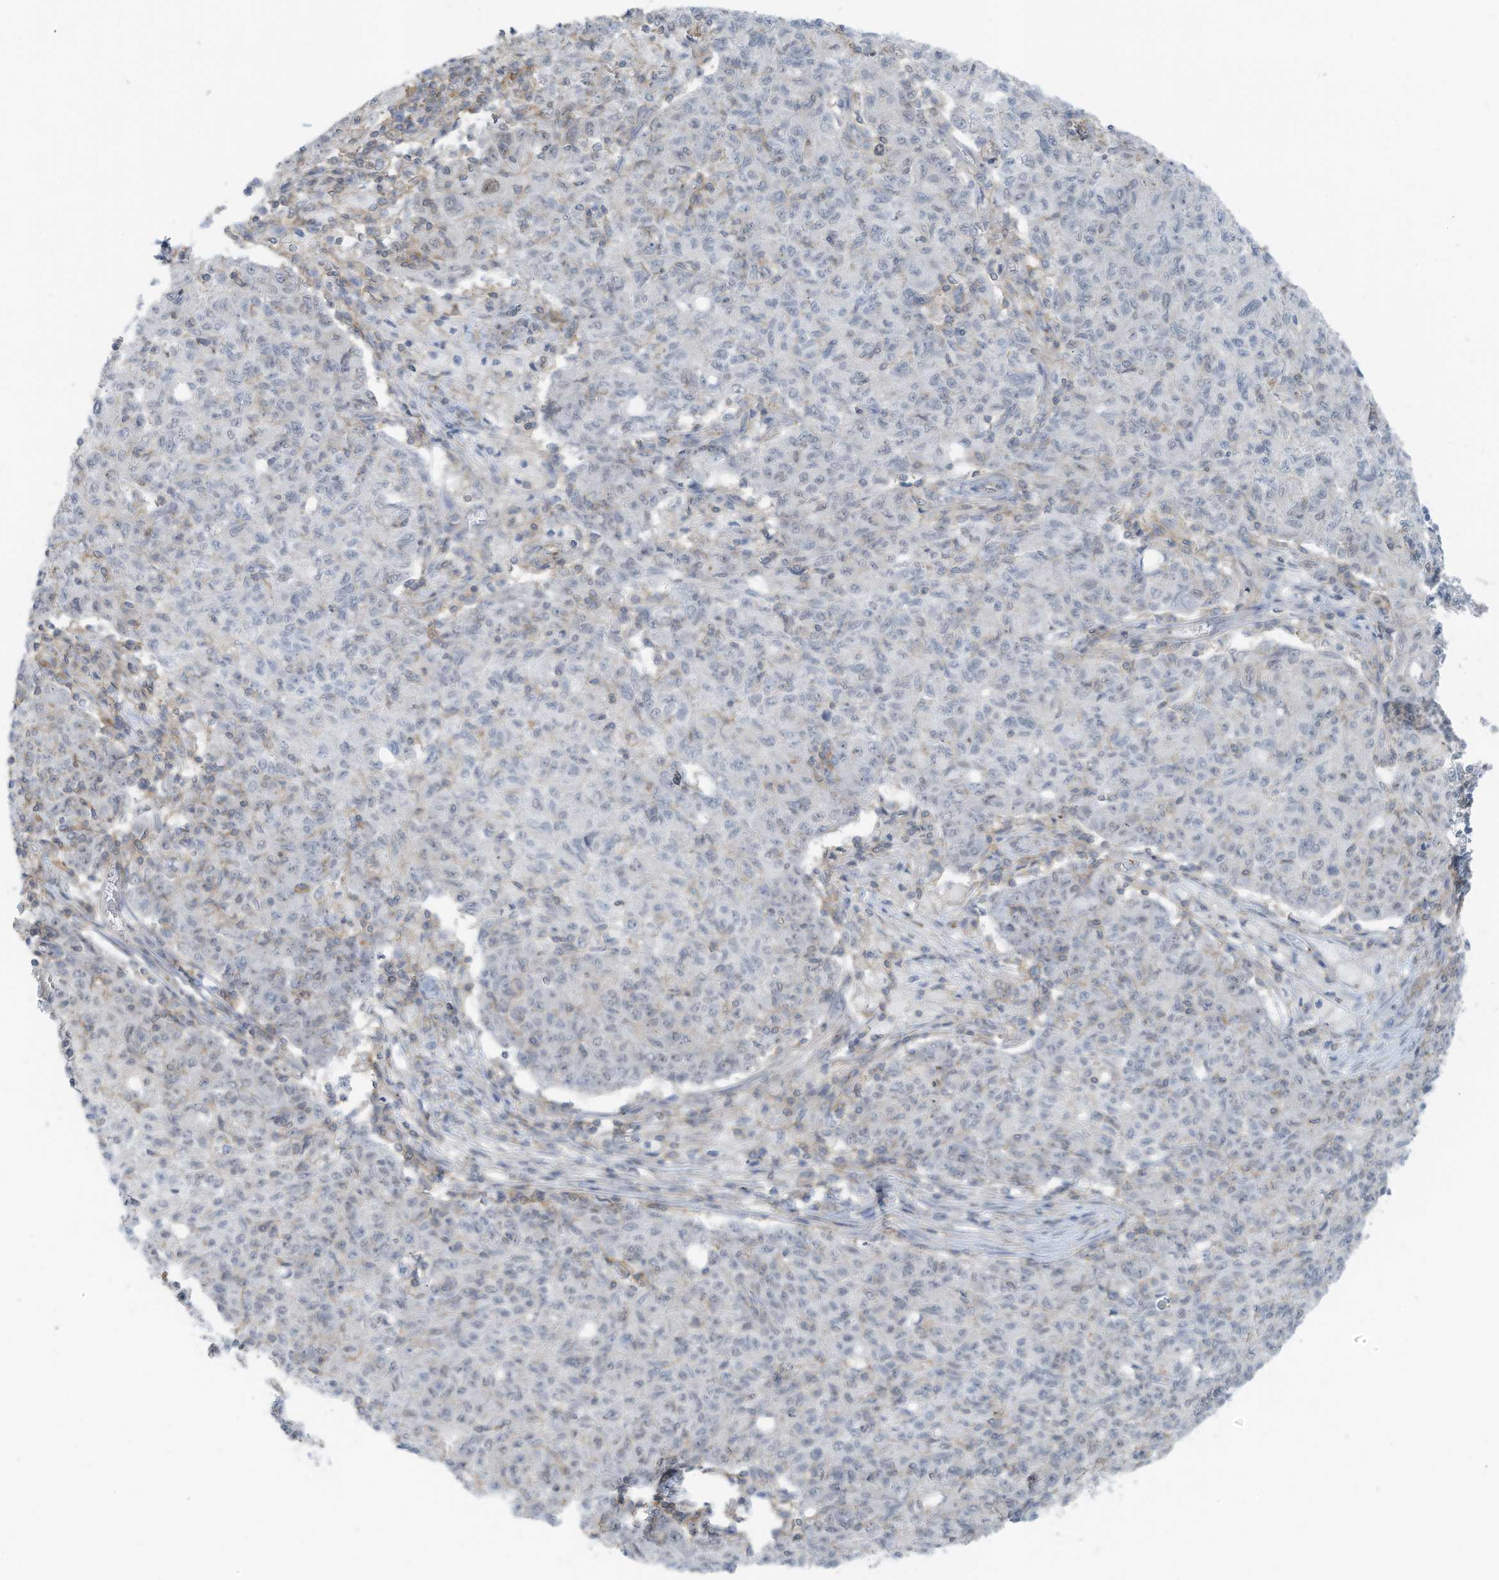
{"staining": {"intensity": "weak", "quantity": "<25%", "location": "nuclear"}, "tissue": "ovarian cancer", "cell_type": "Tumor cells", "image_type": "cancer", "snomed": [{"axis": "morphology", "description": "Carcinoma, endometroid"}, {"axis": "topography", "description": "Ovary"}], "caption": "Protein analysis of ovarian cancer exhibits no significant staining in tumor cells. (DAB immunohistochemistry with hematoxylin counter stain).", "gene": "ZNF846", "patient": {"sex": "female", "age": 42}}